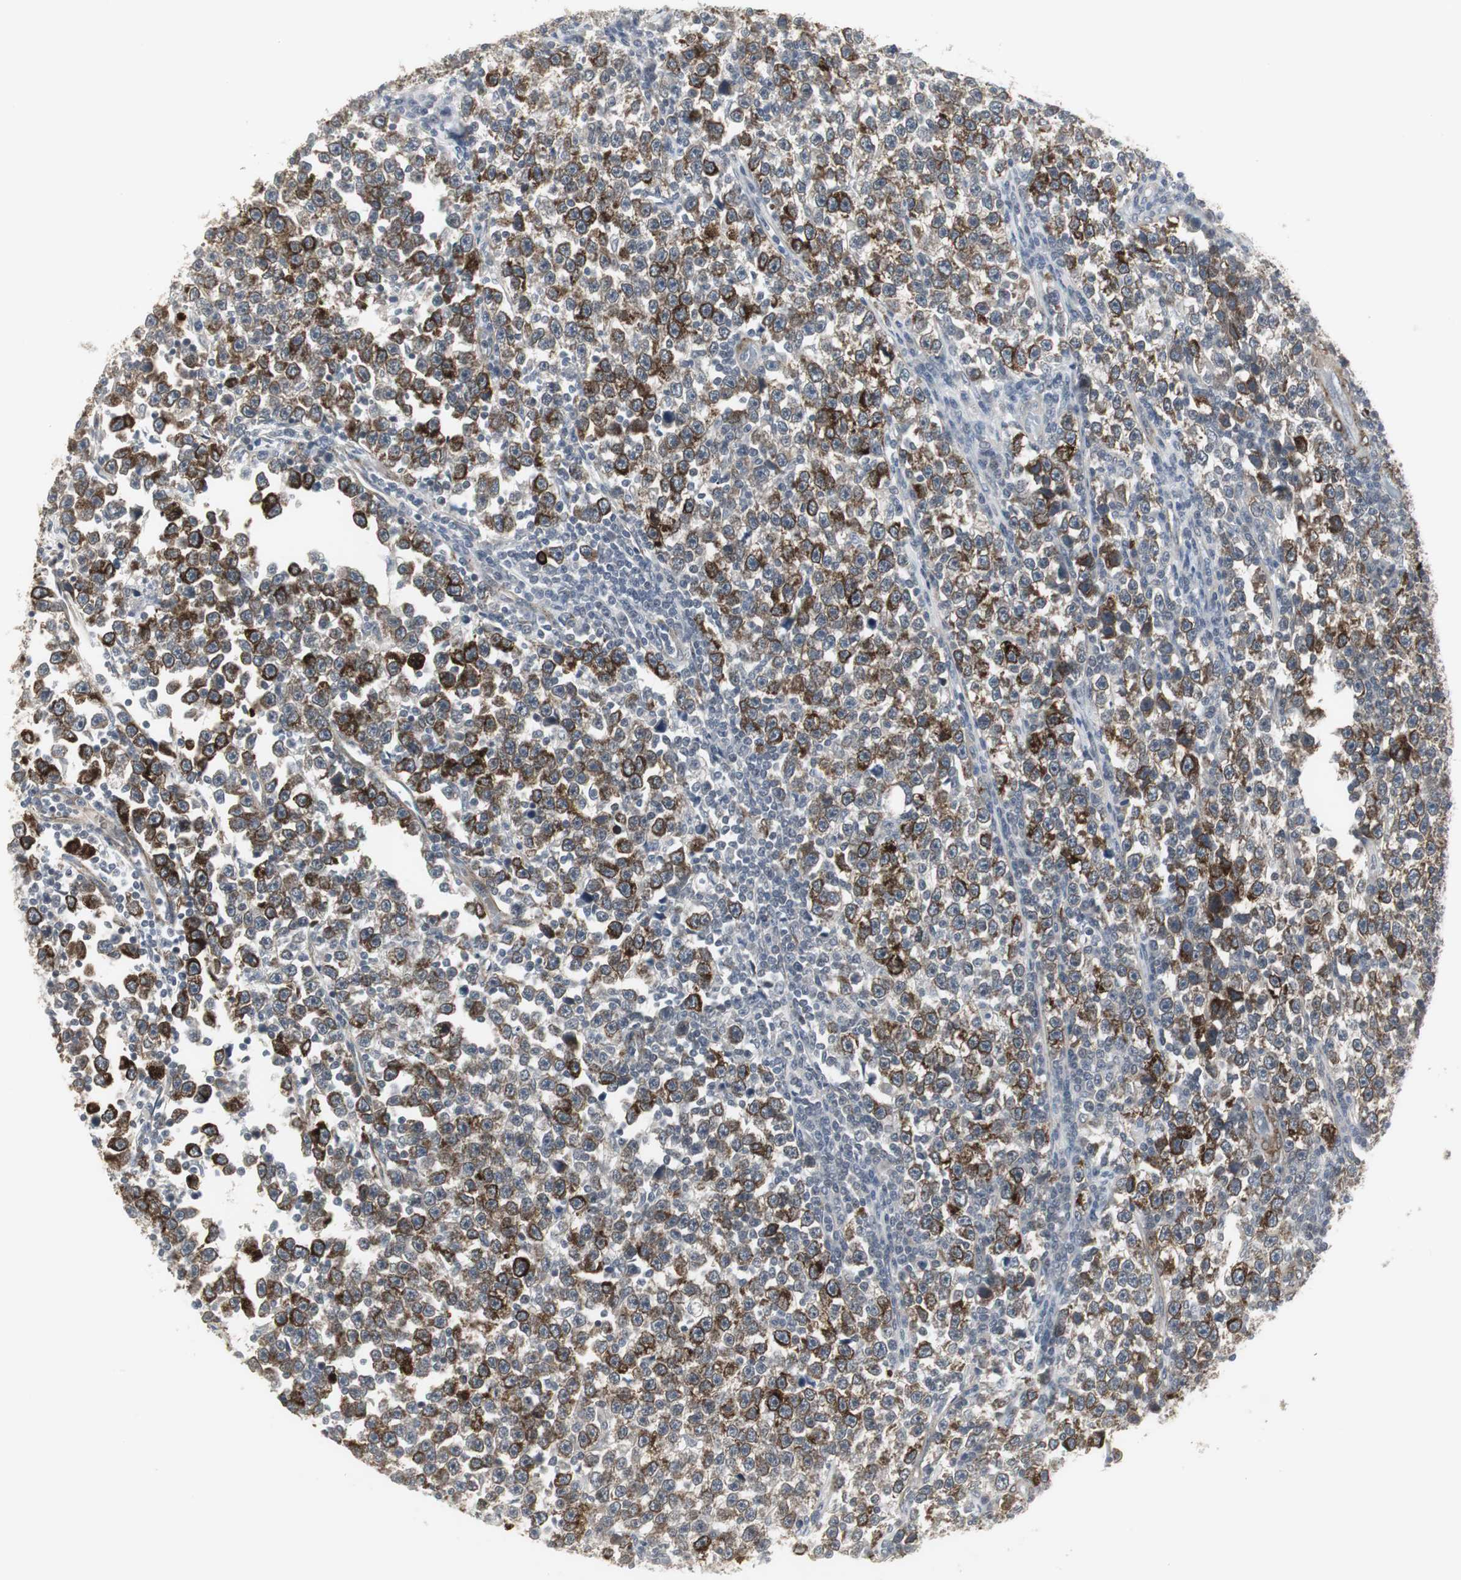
{"staining": {"intensity": "strong", "quantity": ">75%", "location": "cytoplasmic/membranous"}, "tissue": "testis cancer", "cell_type": "Tumor cells", "image_type": "cancer", "snomed": [{"axis": "morphology", "description": "Seminoma, NOS"}, {"axis": "topography", "description": "Testis"}], "caption": "Immunohistochemistry staining of testis seminoma, which exhibits high levels of strong cytoplasmic/membranous positivity in approximately >75% of tumor cells indicating strong cytoplasmic/membranous protein expression. The staining was performed using DAB (3,3'-diaminobenzidine) (brown) for protein detection and nuclei were counterstained in hematoxylin (blue).", "gene": "SCYL3", "patient": {"sex": "male", "age": 43}}